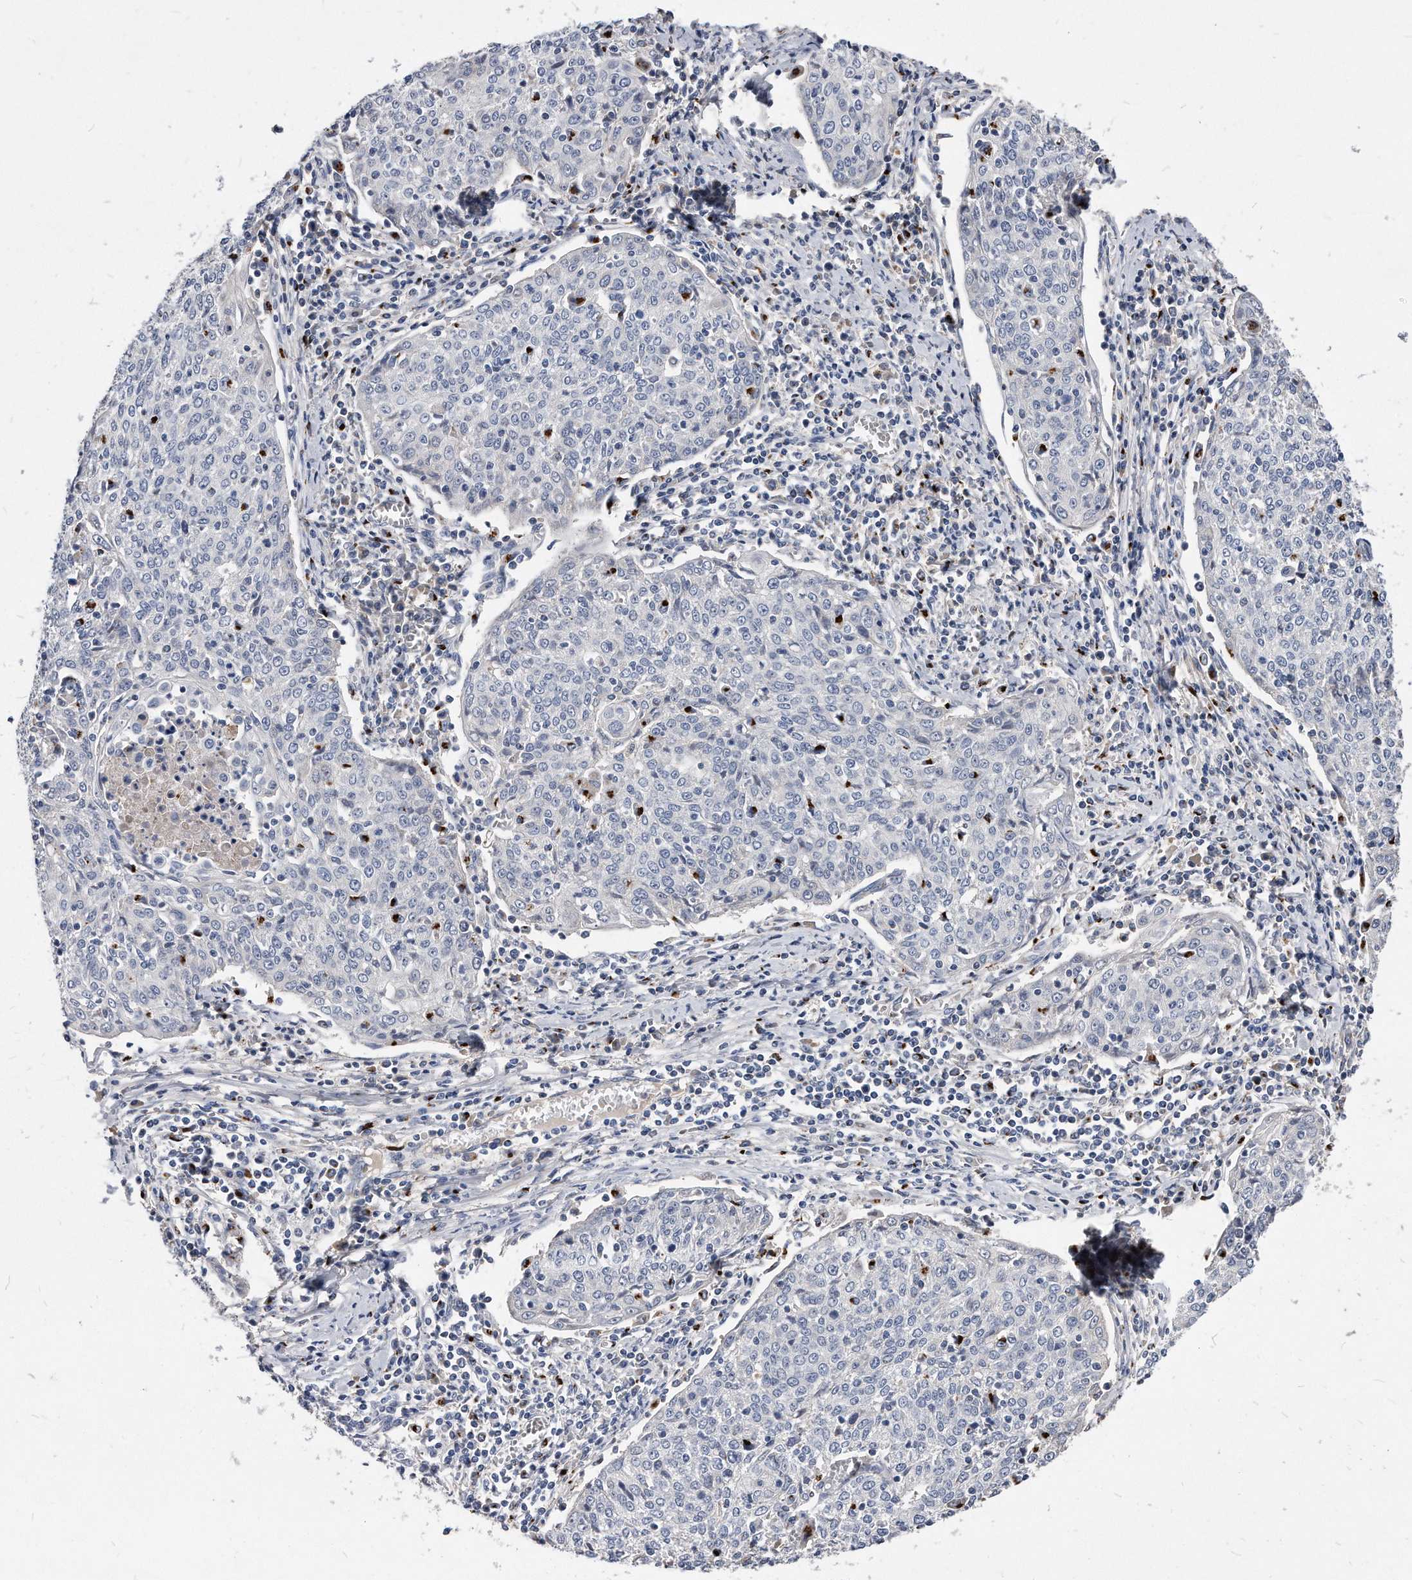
{"staining": {"intensity": "negative", "quantity": "none", "location": "none"}, "tissue": "cervical cancer", "cell_type": "Tumor cells", "image_type": "cancer", "snomed": [{"axis": "morphology", "description": "Squamous cell carcinoma, NOS"}, {"axis": "topography", "description": "Cervix"}], "caption": "High magnification brightfield microscopy of cervical cancer (squamous cell carcinoma) stained with DAB (3,3'-diaminobenzidine) (brown) and counterstained with hematoxylin (blue): tumor cells show no significant expression.", "gene": "MGAT4A", "patient": {"sex": "female", "age": 48}}